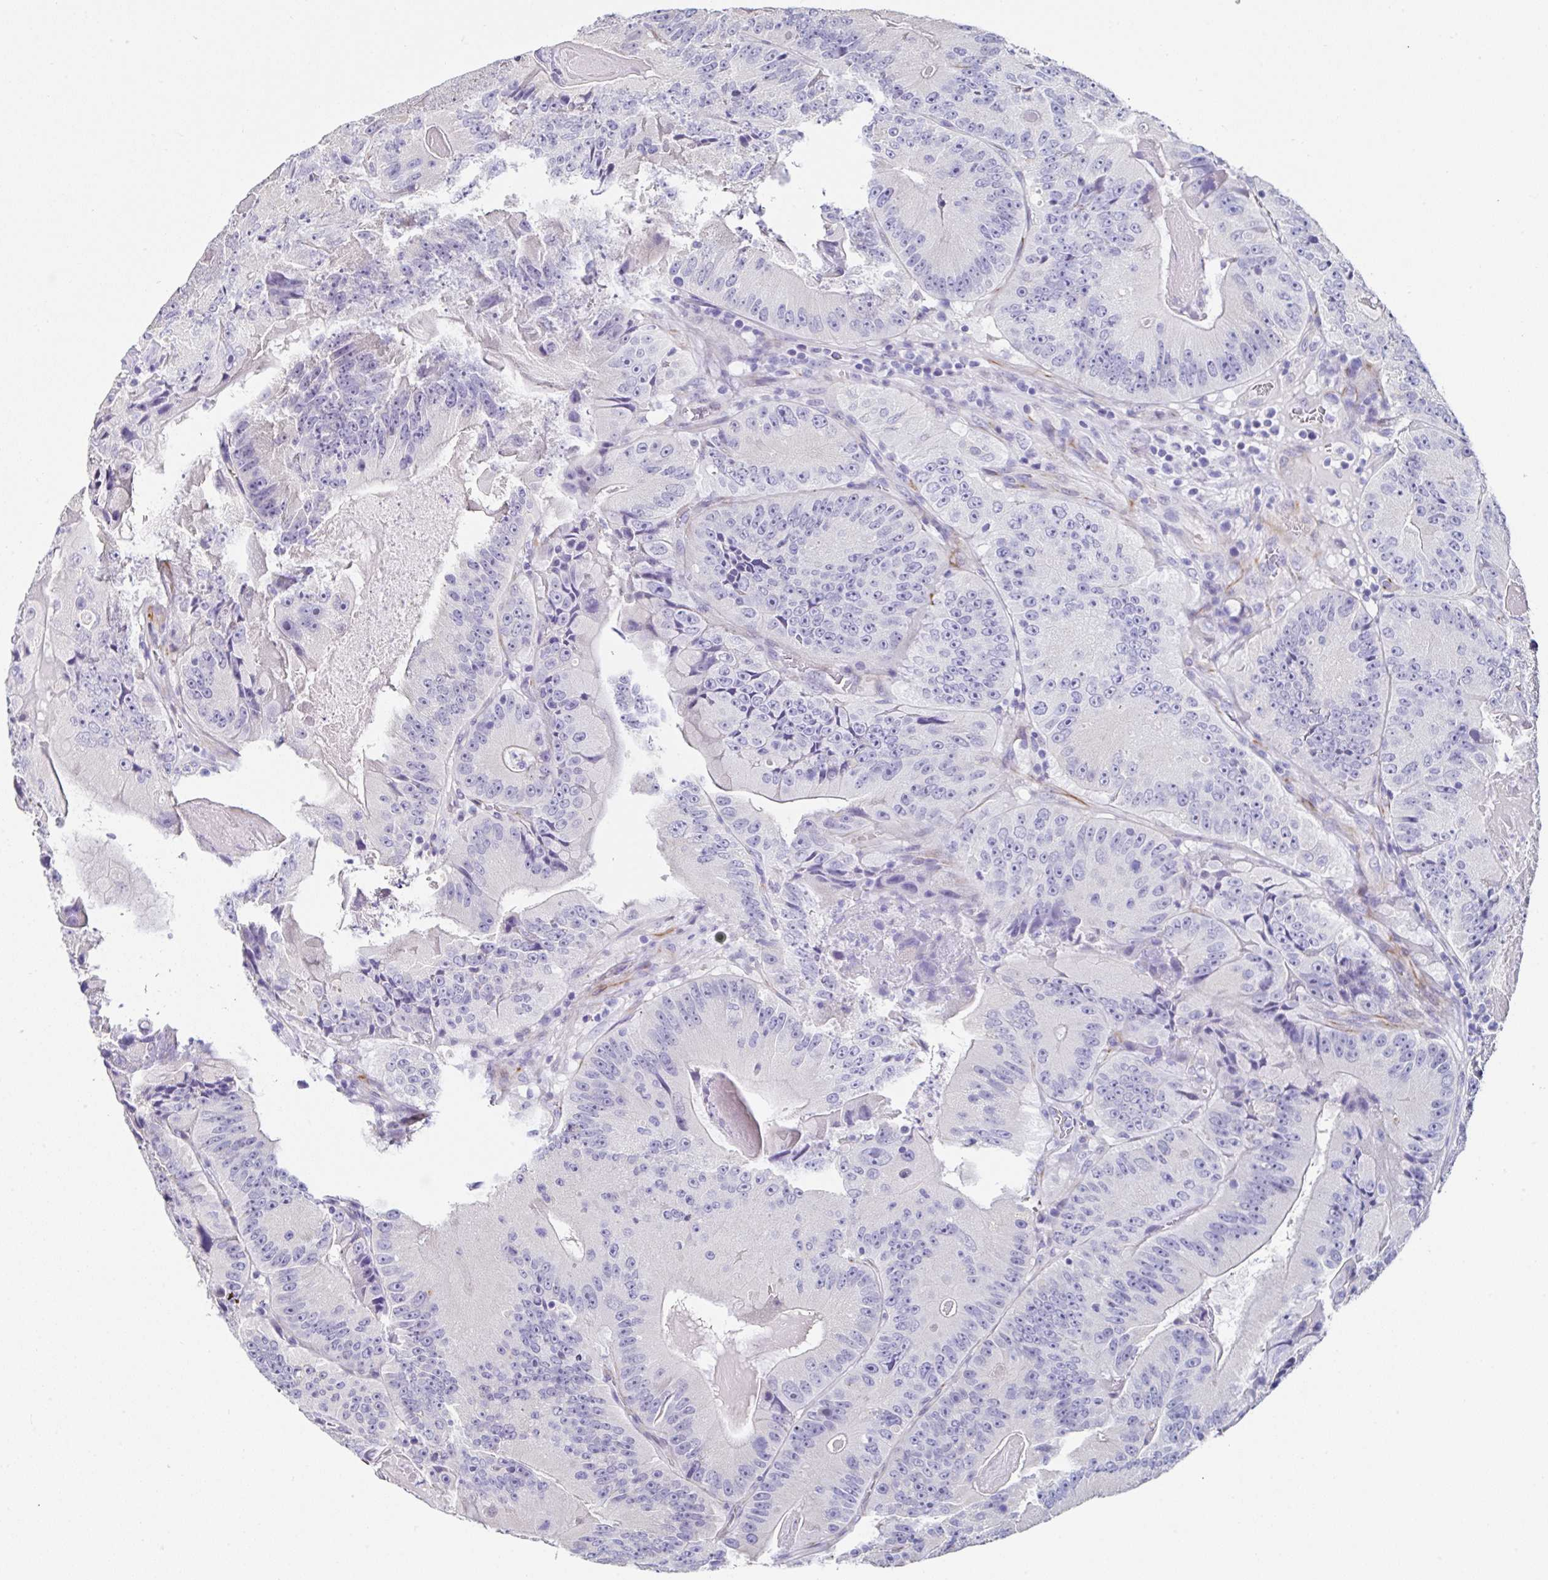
{"staining": {"intensity": "negative", "quantity": "none", "location": "none"}, "tissue": "colorectal cancer", "cell_type": "Tumor cells", "image_type": "cancer", "snomed": [{"axis": "morphology", "description": "Adenocarcinoma, NOS"}, {"axis": "topography", "description": "Colon"}], "caption": "A high-resolution image shows IHC staining of colorectal cancer, which displays no significant positivity in tumor cells.", "gene": "TMPRSS11E", "patient": {"sex": "female", "age": 86}}